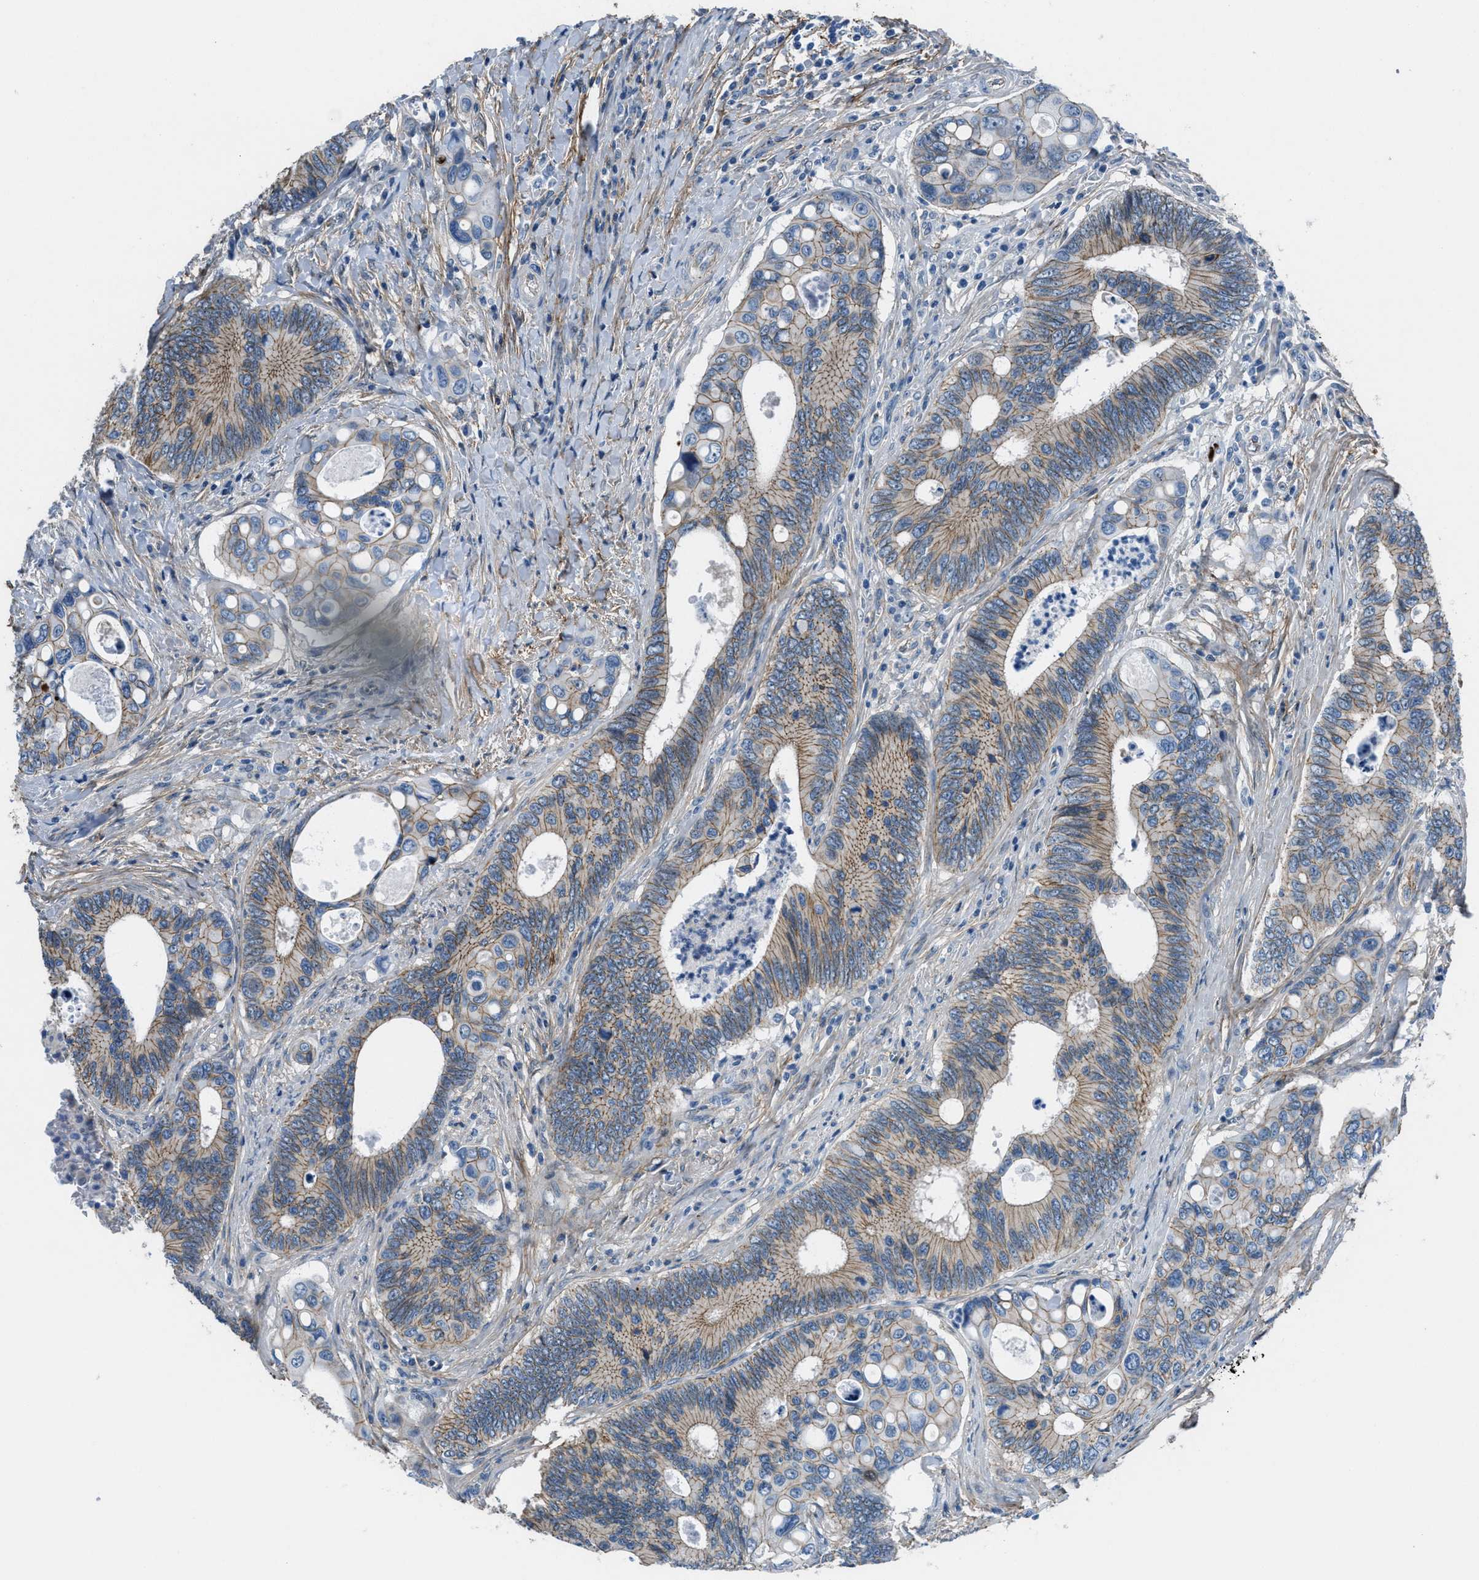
{"staining": {"intensity": "moderate", "quantity": "25%-75%", "location": "cytoplasmic/membranous"}, "tissue": "colorectal cancer", "cell_type": "Tumor cells", "image_type": "cancer", "snomed": [{"axis": "morphology", "description": "Inflammation, NOS"}, {"axis": "morphology", "description": "Adenocarcinoma, NOS"}, {"axis": "topography", "description": "Colon"}], "caption": "Adenocarcinoma (colorectal) stained with DAB (3,3'-diaminobenzidine) immunohistochemistry exhibits medium levels of moderate cytoplasmic/membranous positivity in approximately 25%-75% of tumor cells.", "gene": "FBN1", "patient": {"sex": "male", "age": 72}}